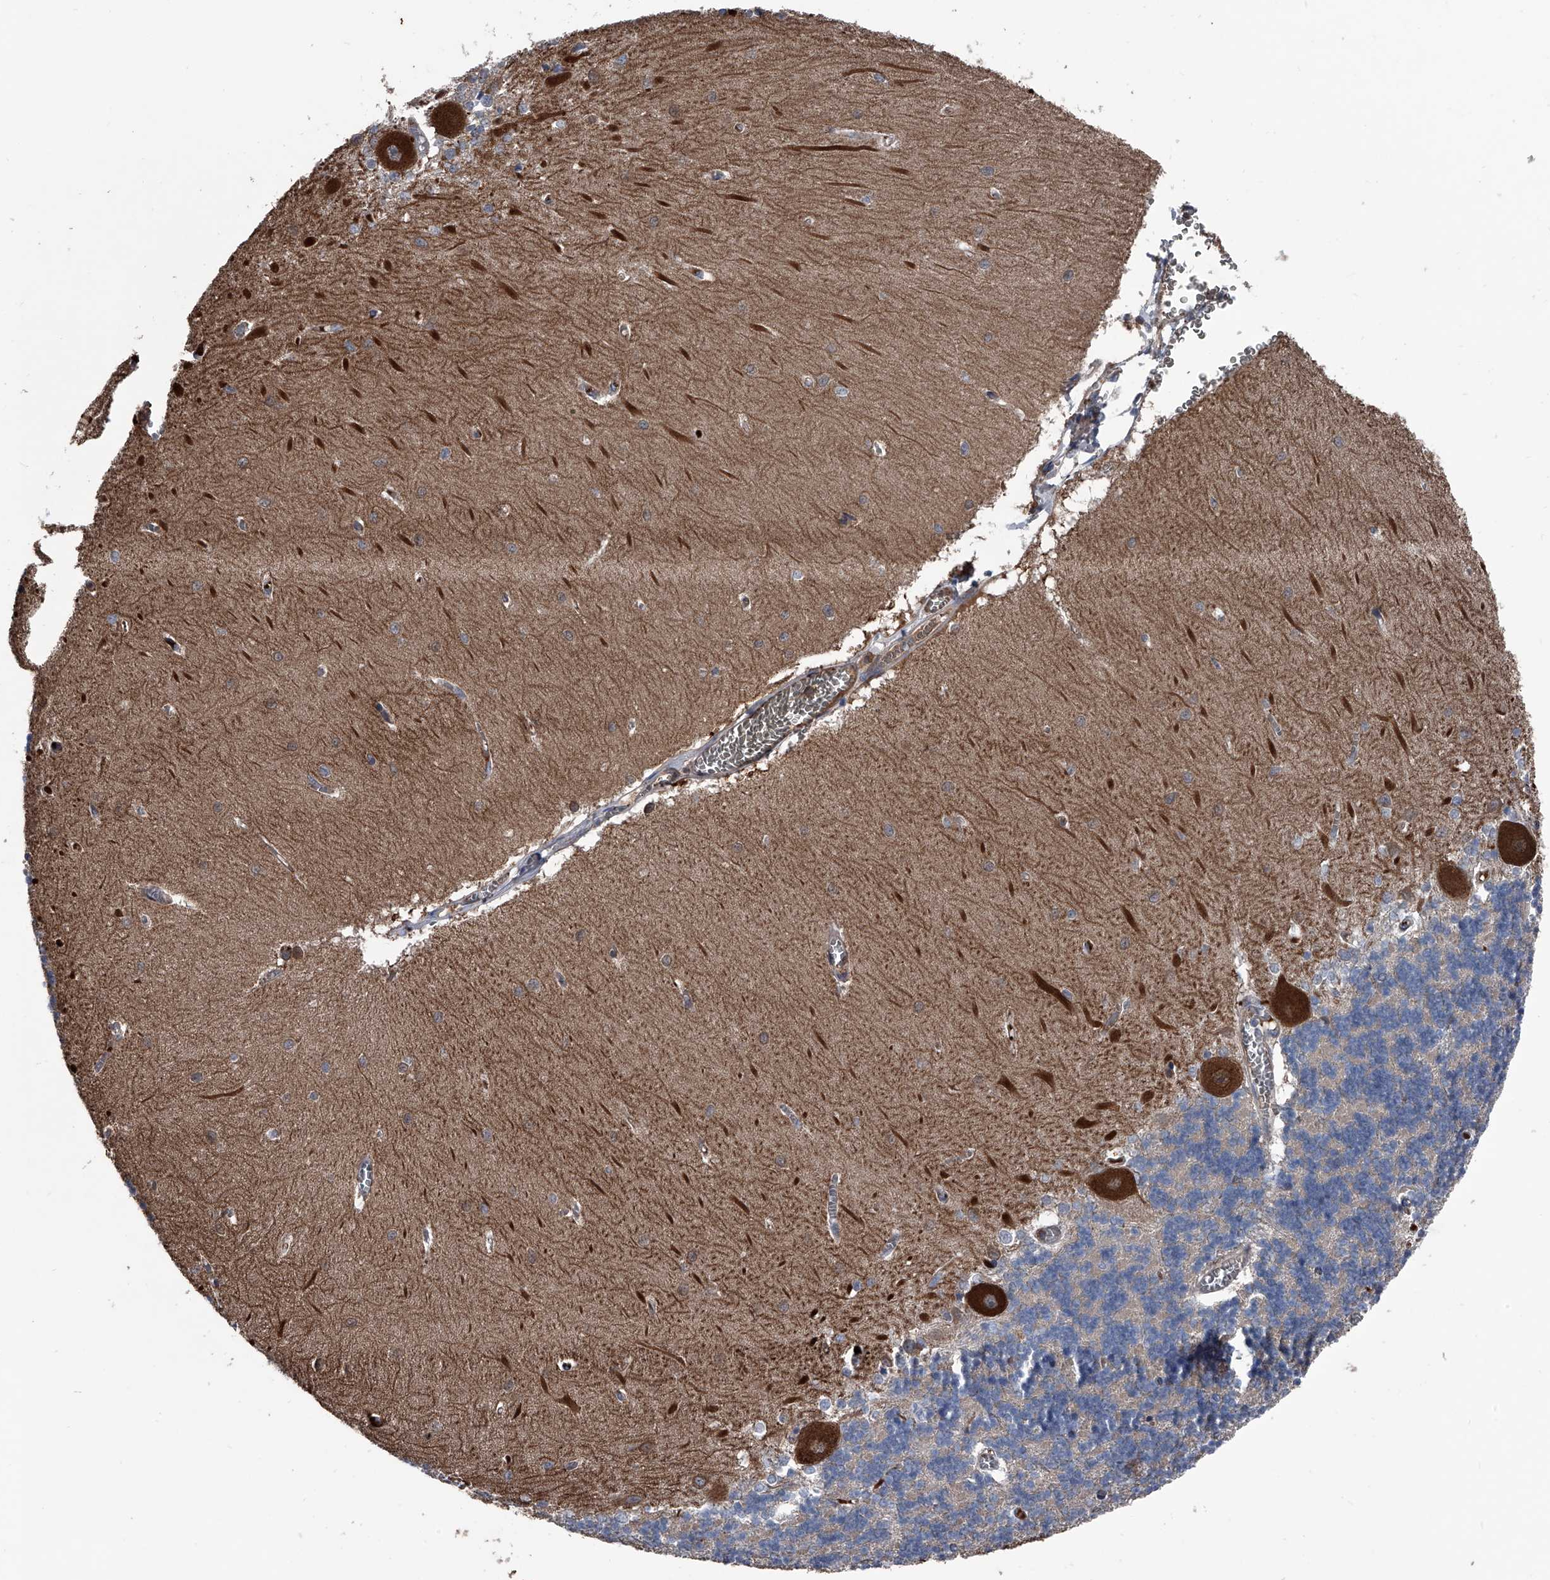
{"staining": {"intensity": "negative", "quantity": "none", "location": "none"}, "tissue": "cerebellum", "cell_type": "Cells in granular layer", "image_type": "normal", "snomed": [{"axis": "morphology", "description": "Normal tissue, NOS"}, {"axis": "topography", "description": "Cerebellum"}], "caption": "DAB (3,3'-diaminobenzidine) immunohistochemical staining of unremarkable cerebellum demonstrates no significant positivity in cells in granular layer. Brightfield microscopy of IHC stained with DAB (3,3'-diaminobenzidine) (brown) and hematoxylin (blue), captured at high magnification.", "gene": "KIF13A", "patient": {"sex": "male", "age": 37}}